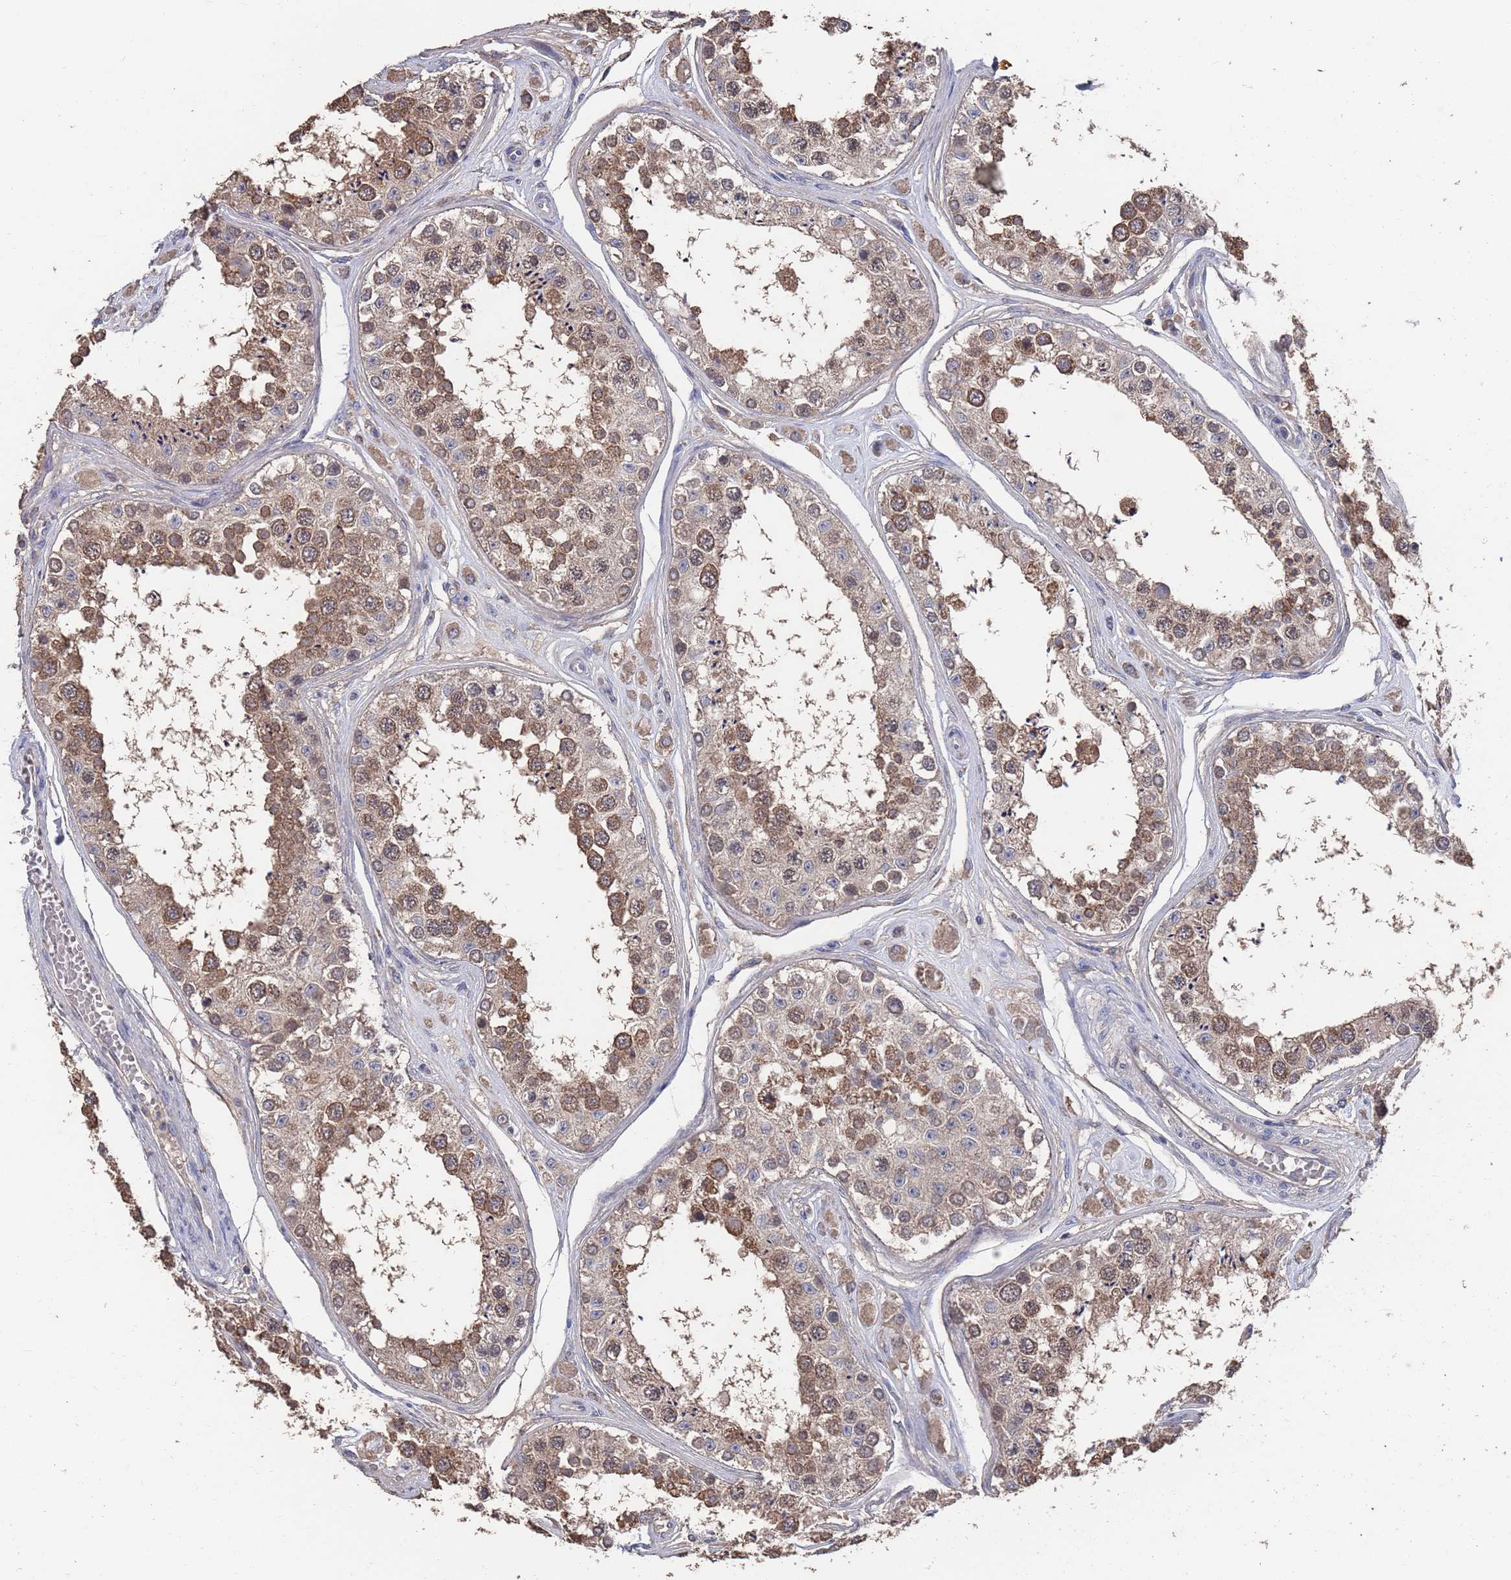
{"staining": {"intensity": "moderate", "quantity": "25%-75%", "location": "cytoplasmic/membranous"}, "tissue": "testis", "cell_type": "Cells in seminiferous ducts", "image_type": "normal", "snomed": [{"axis": "morphology", "description": "Normal tissue, NOS"}, {"axis": "topography", "description": "Testis"}], "caption": "IHC (DAB) staining of normal testis demonstrates moderate cytoplasmic/membranous protein positivity in approximately 25%-75% of cells in seminiferous ducts. (Stains: DAB (3,3'-diaminobenzidine) in brown, nuclei in blue, Microscopy: brightfield microscopy at high magnification).", "gene": "BTBD18", "patient": {"sex": "male", "age": 25}}